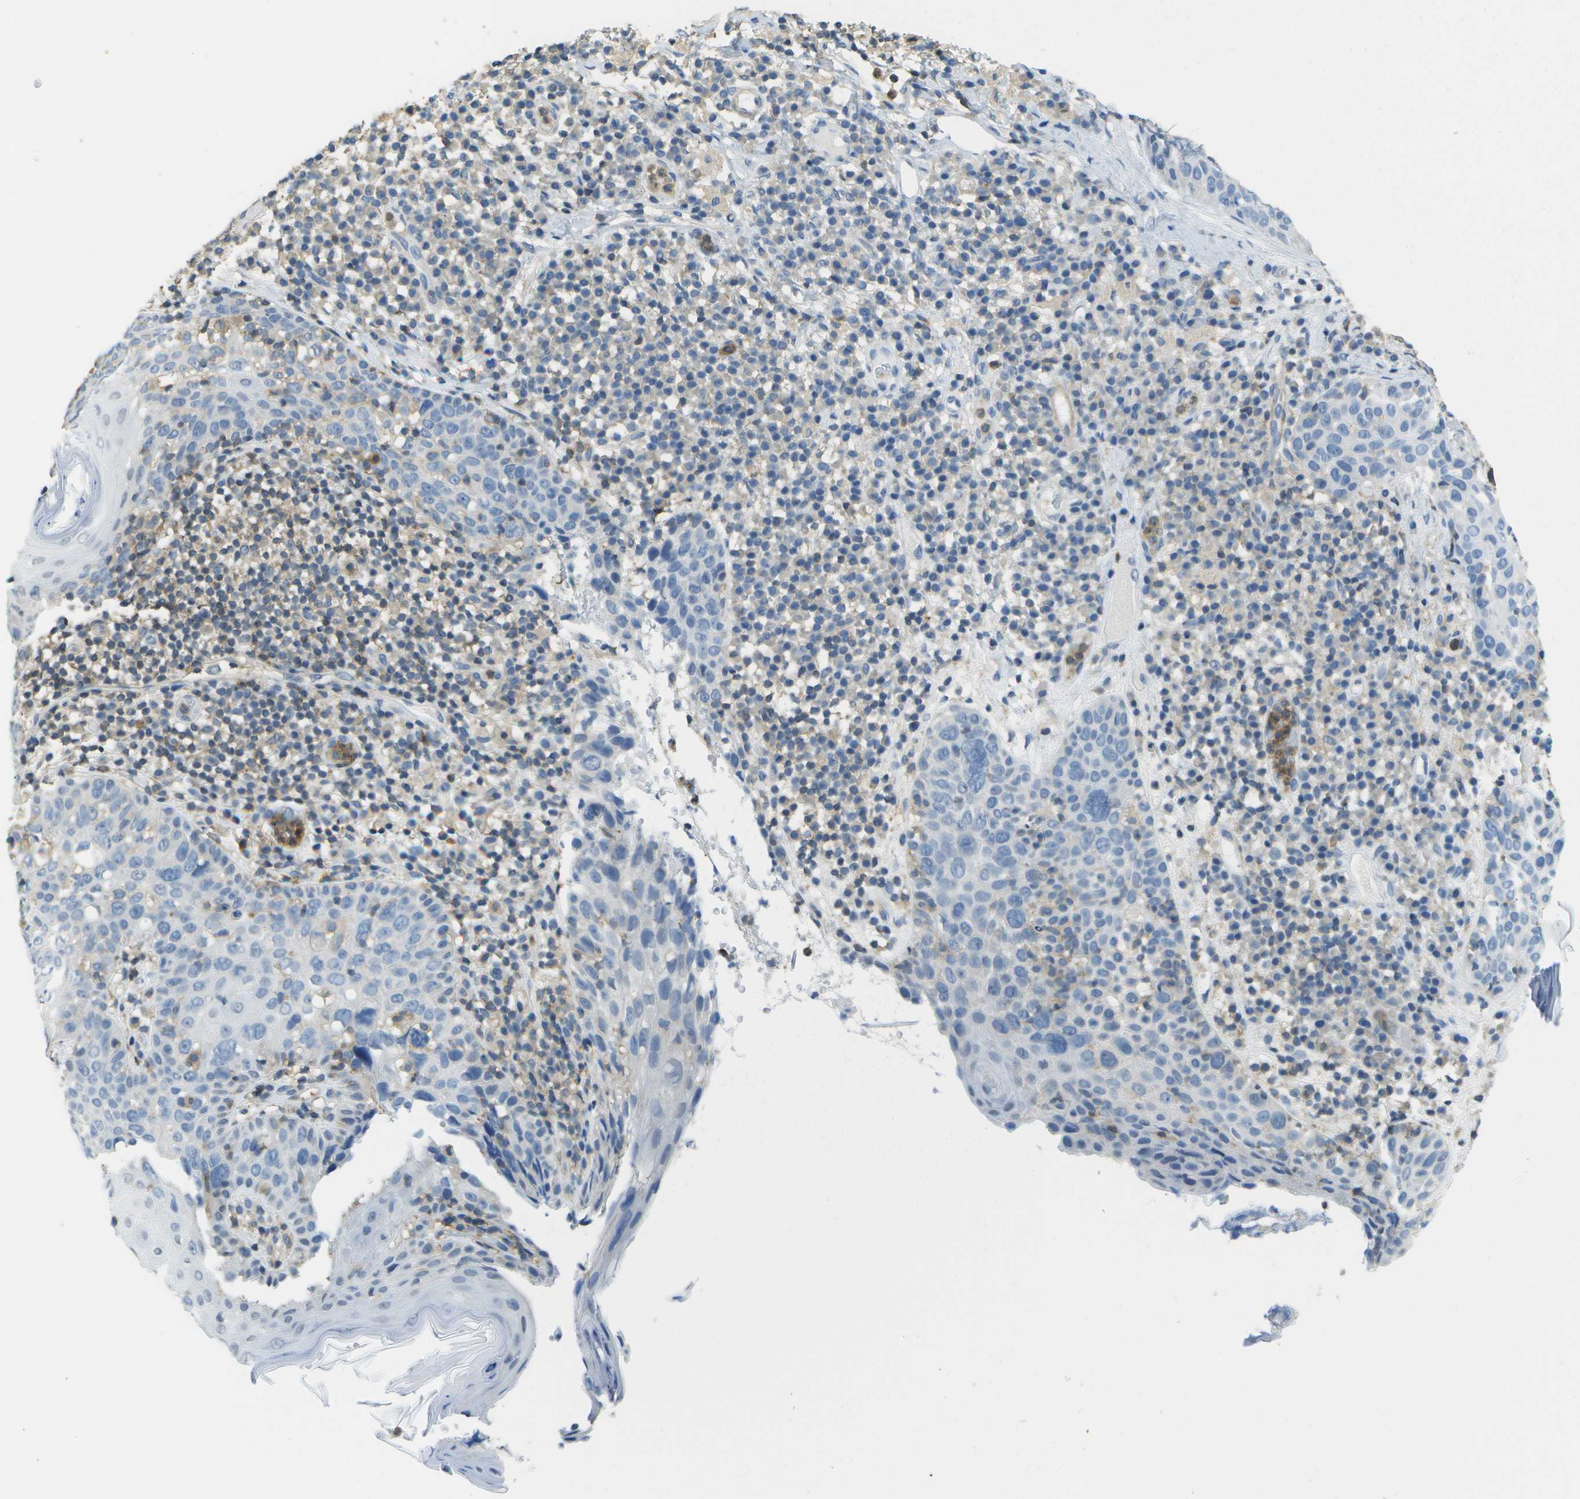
{"staining": {"intensity": "negative", "quantity": "none", "location": "none"}, "tissue": "skin cancer", "cell_type": "Tumor cells", "image_type": "cancer", "snomed": [{"axis": "morphology", "description": "Squamous cell carcinoma in situ, NOS"}, {"axis": "morphology", "description": "Squamous cell carcinoma, NOS"}, {"axis": "topography", "description": "Skin"}], "caption": "DAB (3,3'-diaminobenzidine) immunohistochemical staining of human squamous cell carcinoma (skin) shows no significant positivity in tumor cells.", "gene": "RCSD1", "patient": {"sex": "male", "age": 93}}